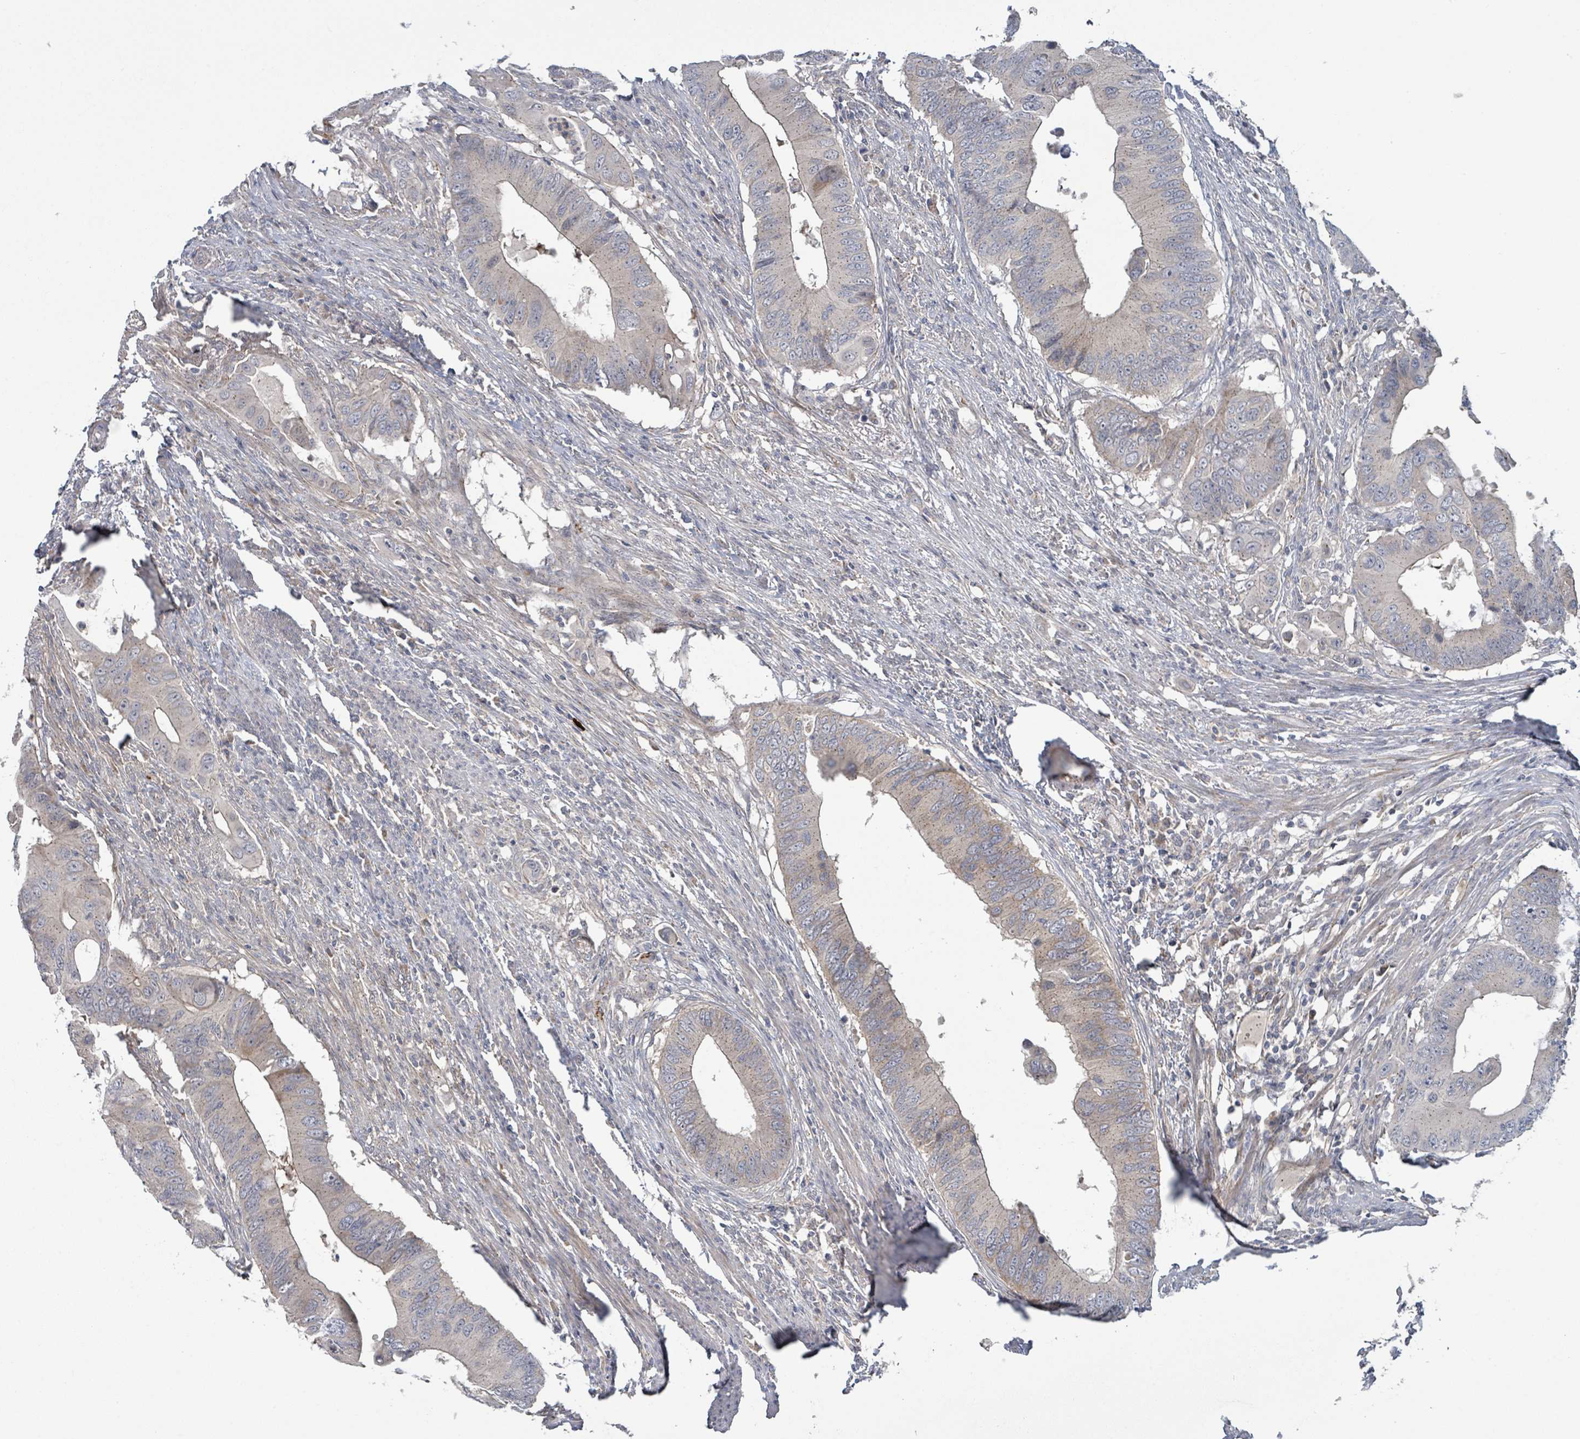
{"staining": {"intensity": "weak", "quantity": "<25%", "location": "cytoplasmic/membranous"}, "tissue": "colorectal cancer", "cell_type": "Tumor cells", "image_type": "cancer", "snomed": [{"axis": "morphology", "description": "Adenocarcinoma, NOS"}, {"axis": "topography", "description": "Colon"}], "caption": "Tumor cells show no significant positivity in colorectal adenocarcinoma.", "gene": "COL5A3", "patient": {"sex": "male", "age": 71}}